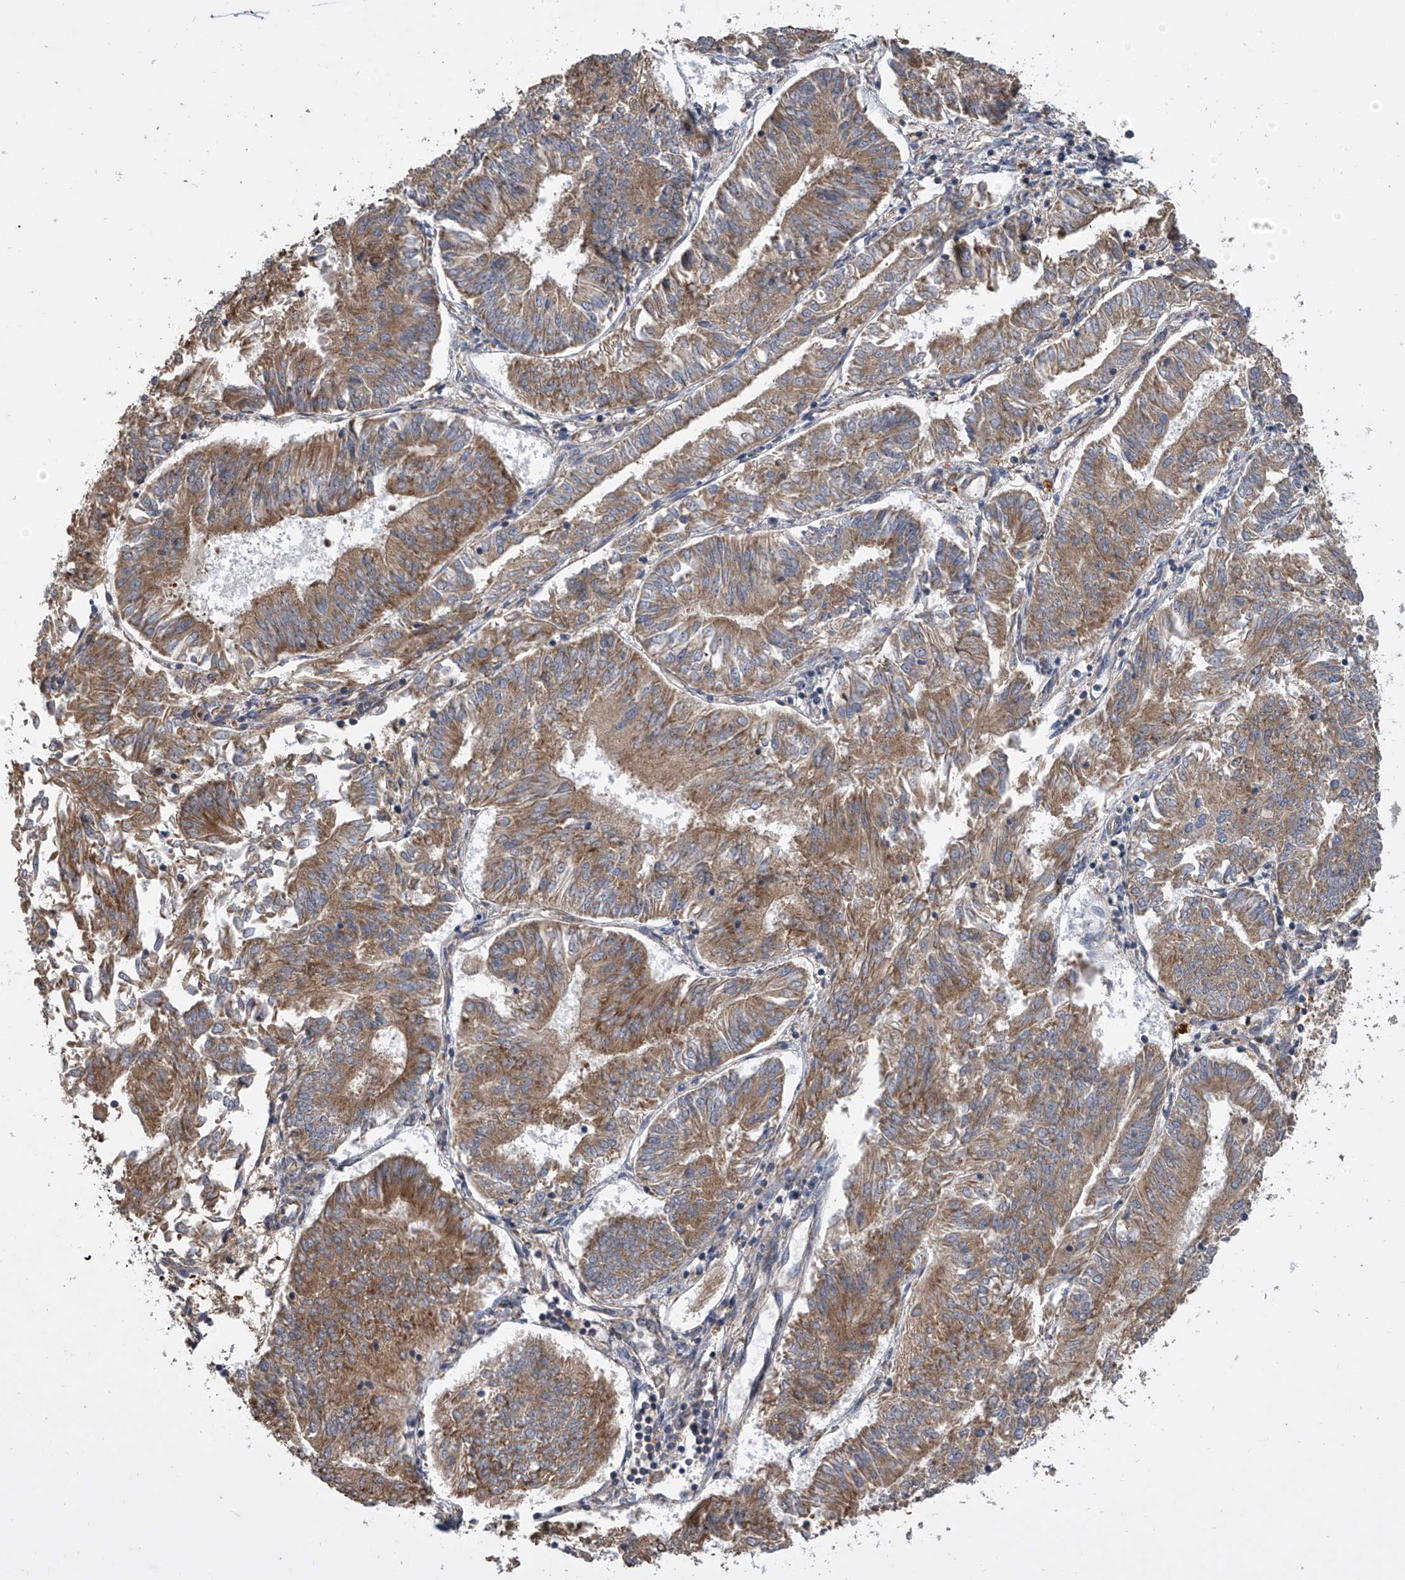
{"staining": {"intensity": "moderate", "quantity": ">75%", "location": "cytoplasmic/membranous"}, "tissue": "endometrial cancer", "cell_type": "Tumor cells", "image_type": "cancer", "snomed": [{"axis": "morphology", "description": "Adenocarcinoma, NOS"}, {"axis": "topography", "description": "Endometrium"}], "caption": "The immunohistochemical stain highlights moderate cytoplasmic/membranous staining in tumor cells of endometrial adenocarcinoma tissue.", "gene": "DOCK9", "patient": {"sex": "female", "age": 58}}